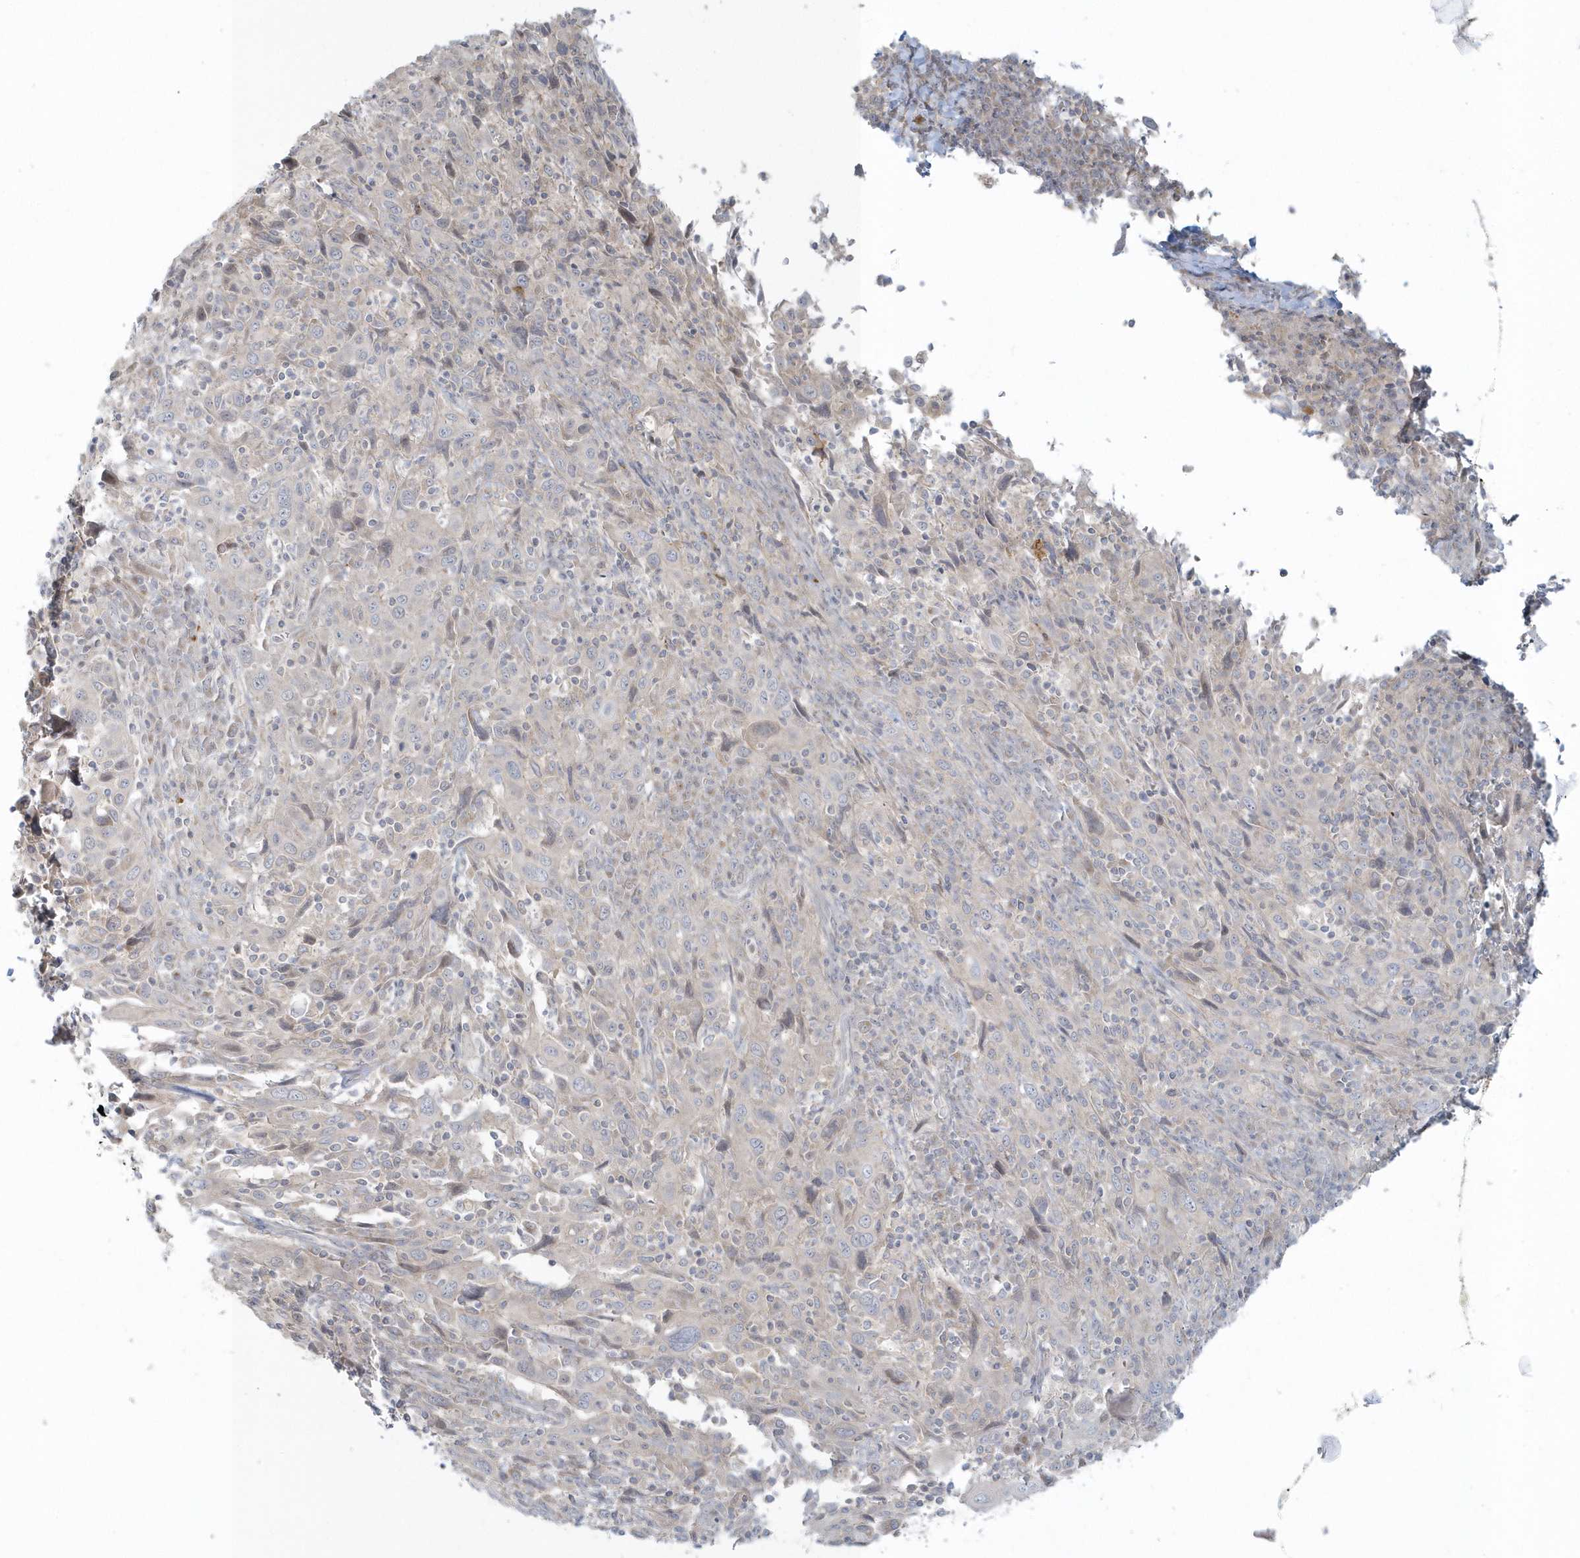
{"staining": {"intensity": "negative", "quantity": "none", "location": "none"}, "tissue": "cervical cancer", "cell_type": "Tumor cells", "image_type": "cancer", "snomed": [{"axis": "morphology", "description": "Squamous cell carcinoma, NOS"}, {"axis": "topography", "description": "Cervix"}], "caption": "Cervical cancer stained for a protein using immunohistochemistry (IHC) reveals no staining tumor cells.", "gene": "BLTP3A", "patient": {"sex": "female", "age": 46}}